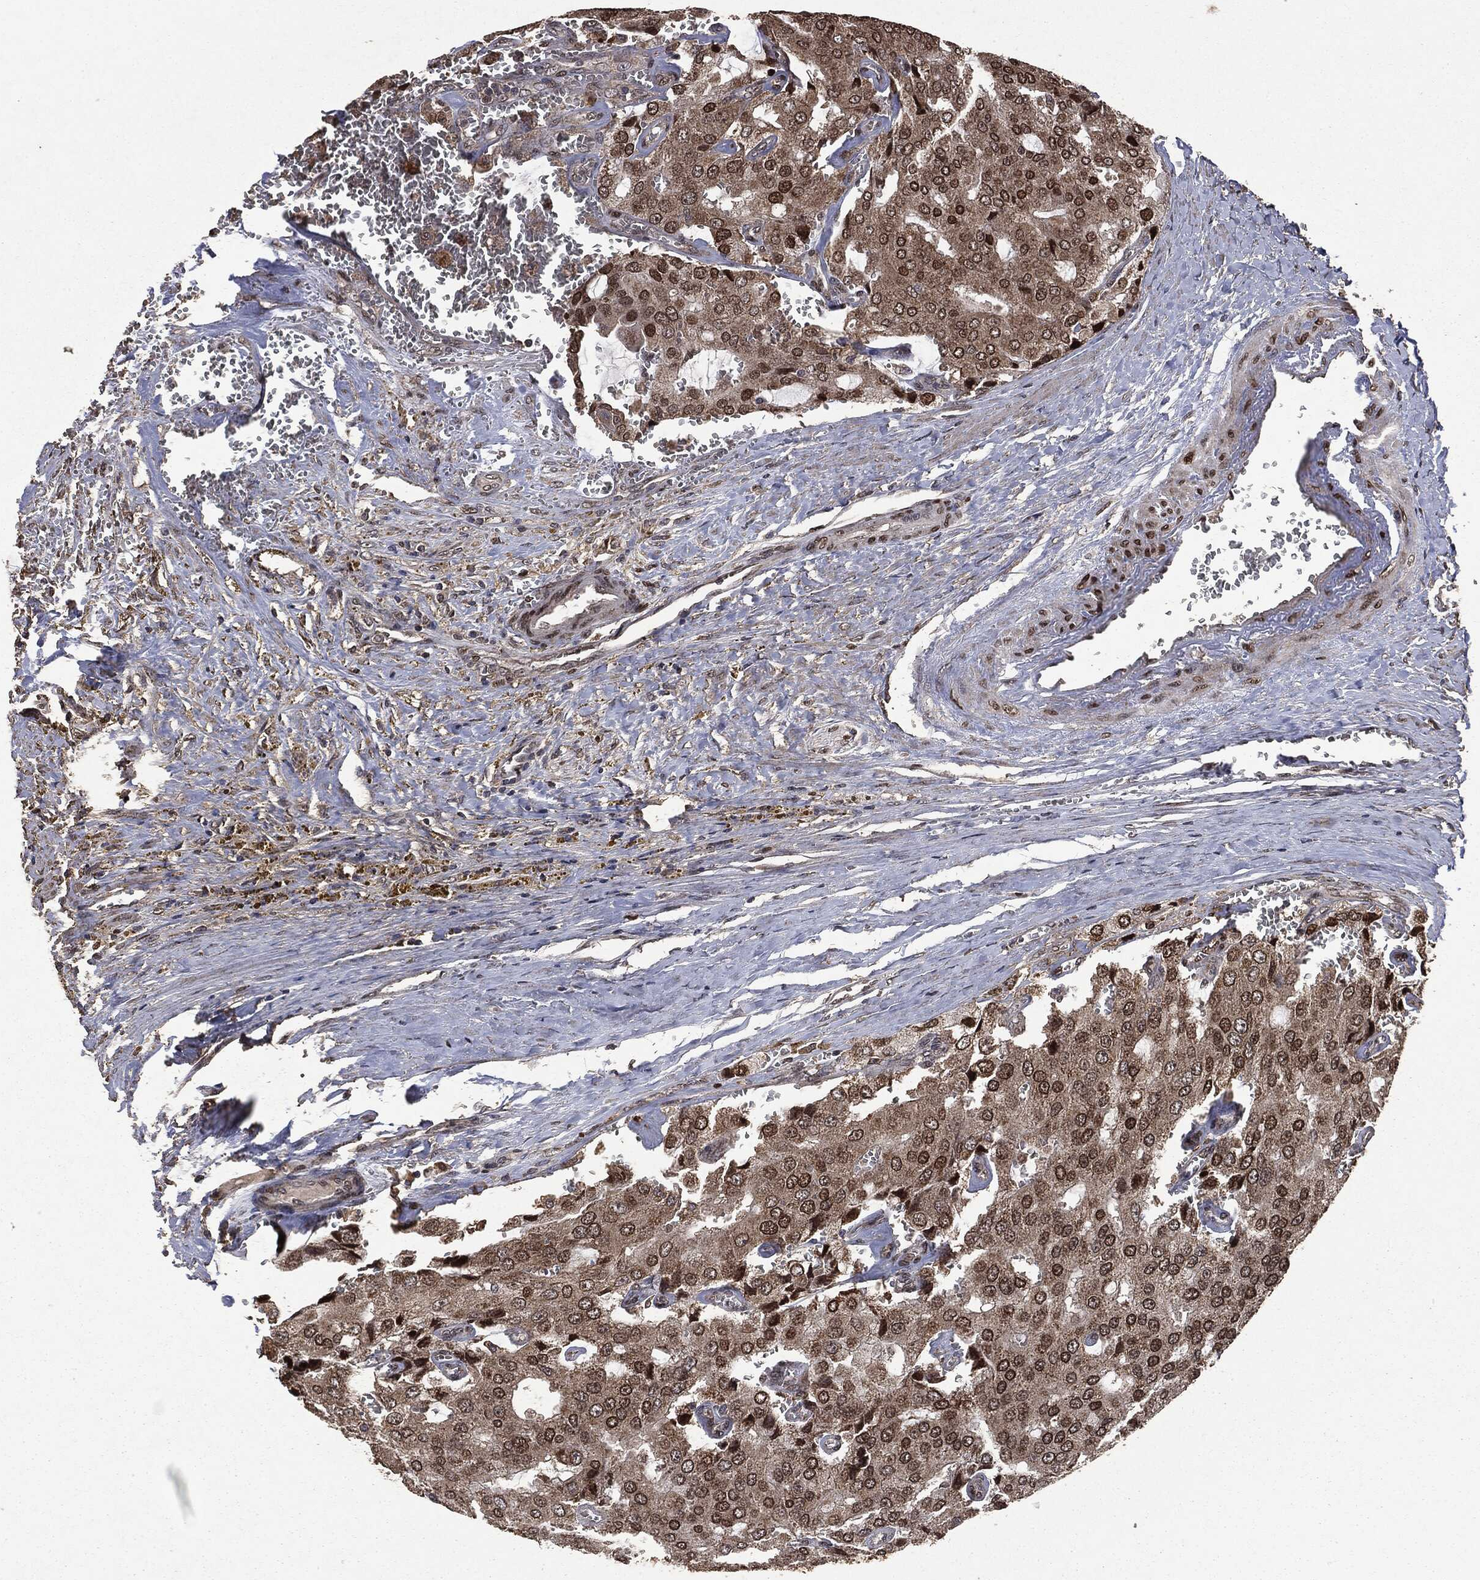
{"staining": {"intensity": "strong", "quantity": ">75%", "location": "cytoplasmic/membranous,nuclear"}, "tissue": "prostate cancer", "cell_type": "Tumor cells", "image_type": "cancer", "snomed": [{"axis": "morphology", "description": "Adenocarcinoma, NOS"}, {"axis": "topography", "description": "Prostate and seminal vesicle, NOS"}, {"axis": "topography", "description": "Prostate"}], "caption": "Approximately >75% of tumor cells in human prostate cancer exhibit strong cytoplasmic/membranous and nuclear protein positivity as visualized by brown immunohistochemical staining.", "gene": "PPP6R2", "patient": {"sex": "male", "age": 67}}